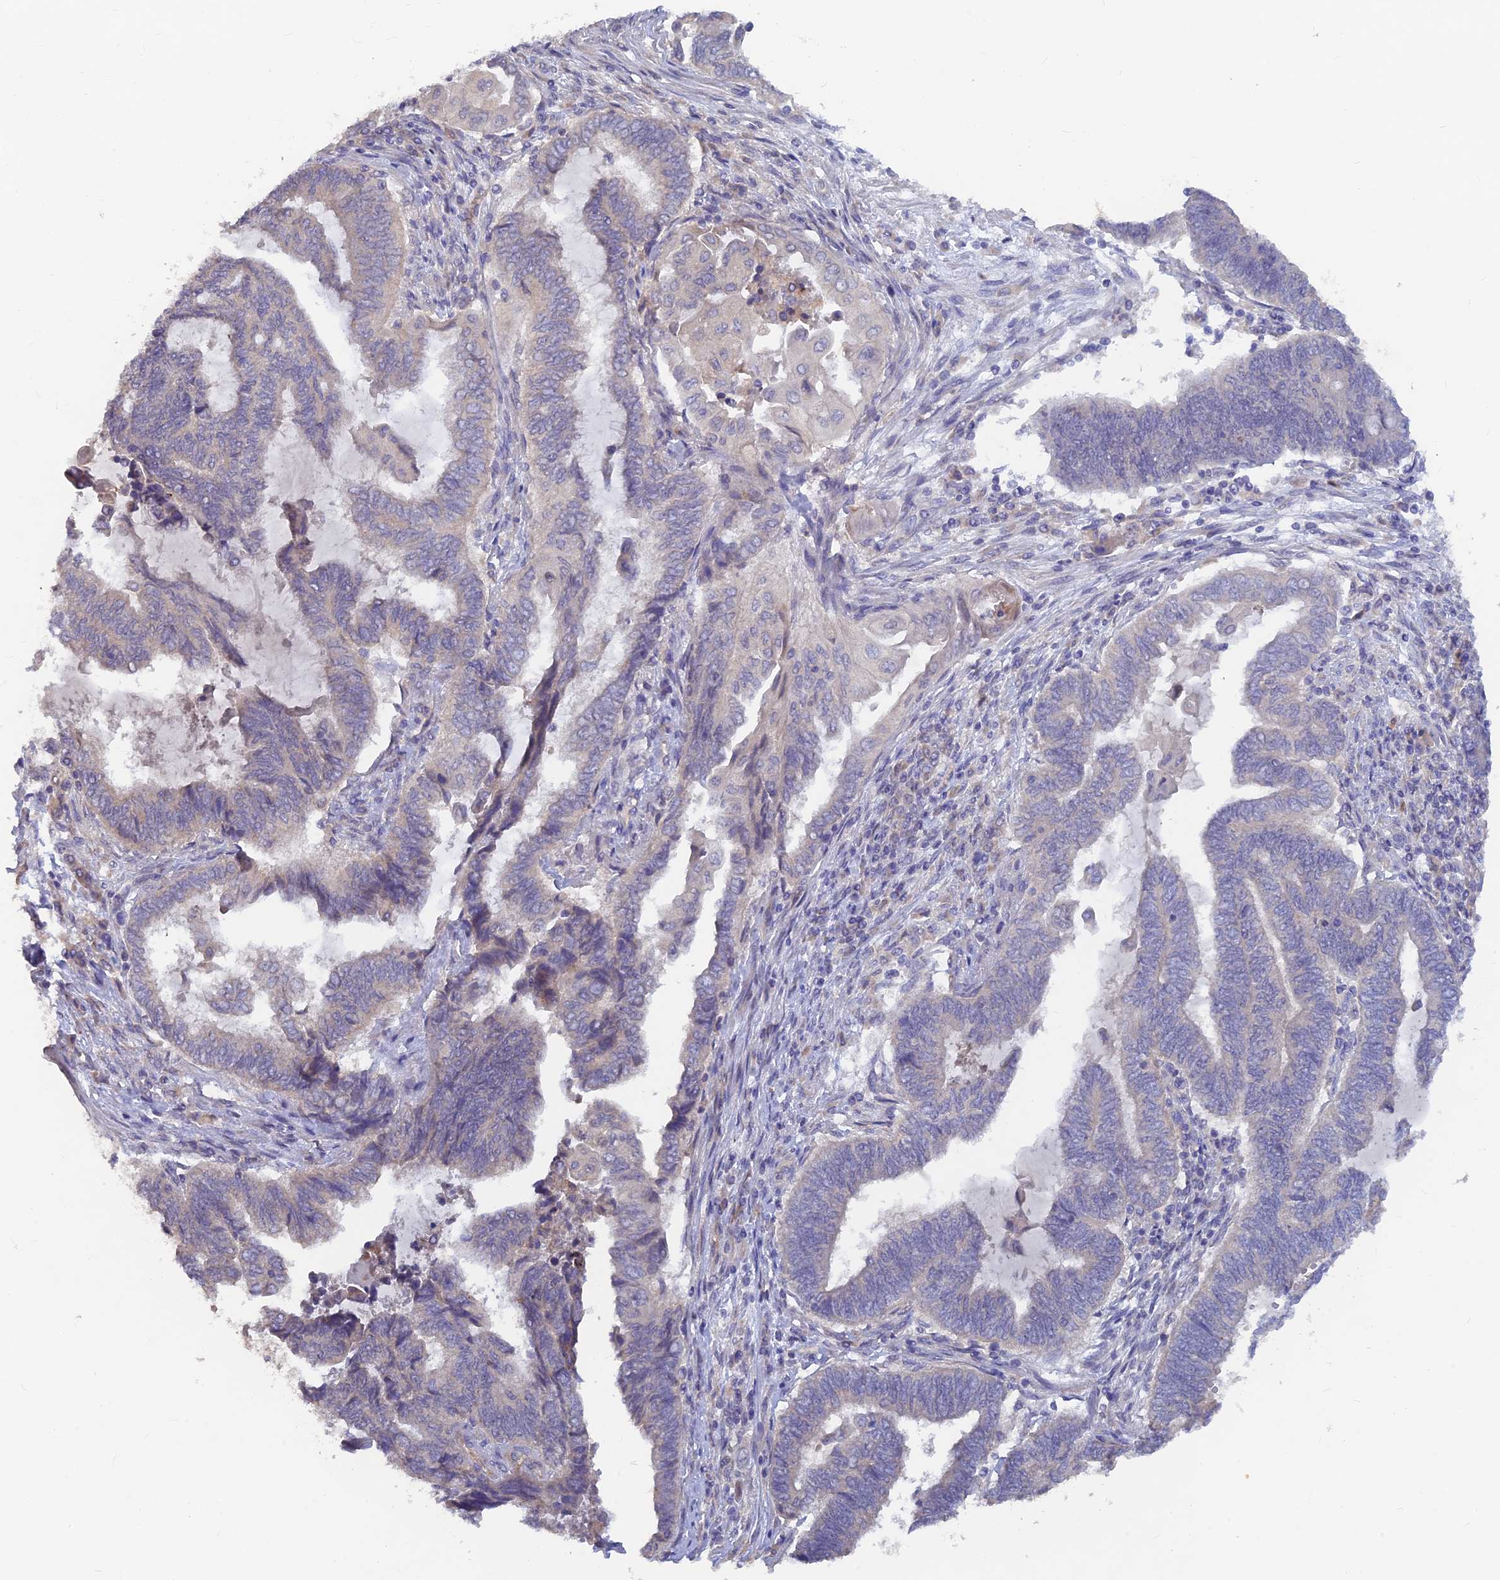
{"staining": {"intensity": "weak", "quantity": "<25%", "location": "cytoplasmic/membranous"}, "tissue": "endometrial cancer", "cell_type": "Tumor cells", "image_type": "cancer", "snomed": [{"axis": "morphology", "description": "Adenocarcinoma, NOS"}, {"axis": "topography", "description": "Uterus"}, {"axis": "topography", "description": "Endometrium"}], "caption": "Immunohistochemistry (IHC) of endometrial cancer demonstrates no expression in tumor cells. The staining was performed using DAB to visualize the protein expression in brown, while the nuclei were stained in blue with hematoxylin (Magnification: 20x).", "gene": "ARRDC1", "patient": {"sex": "female", "age": 70}}